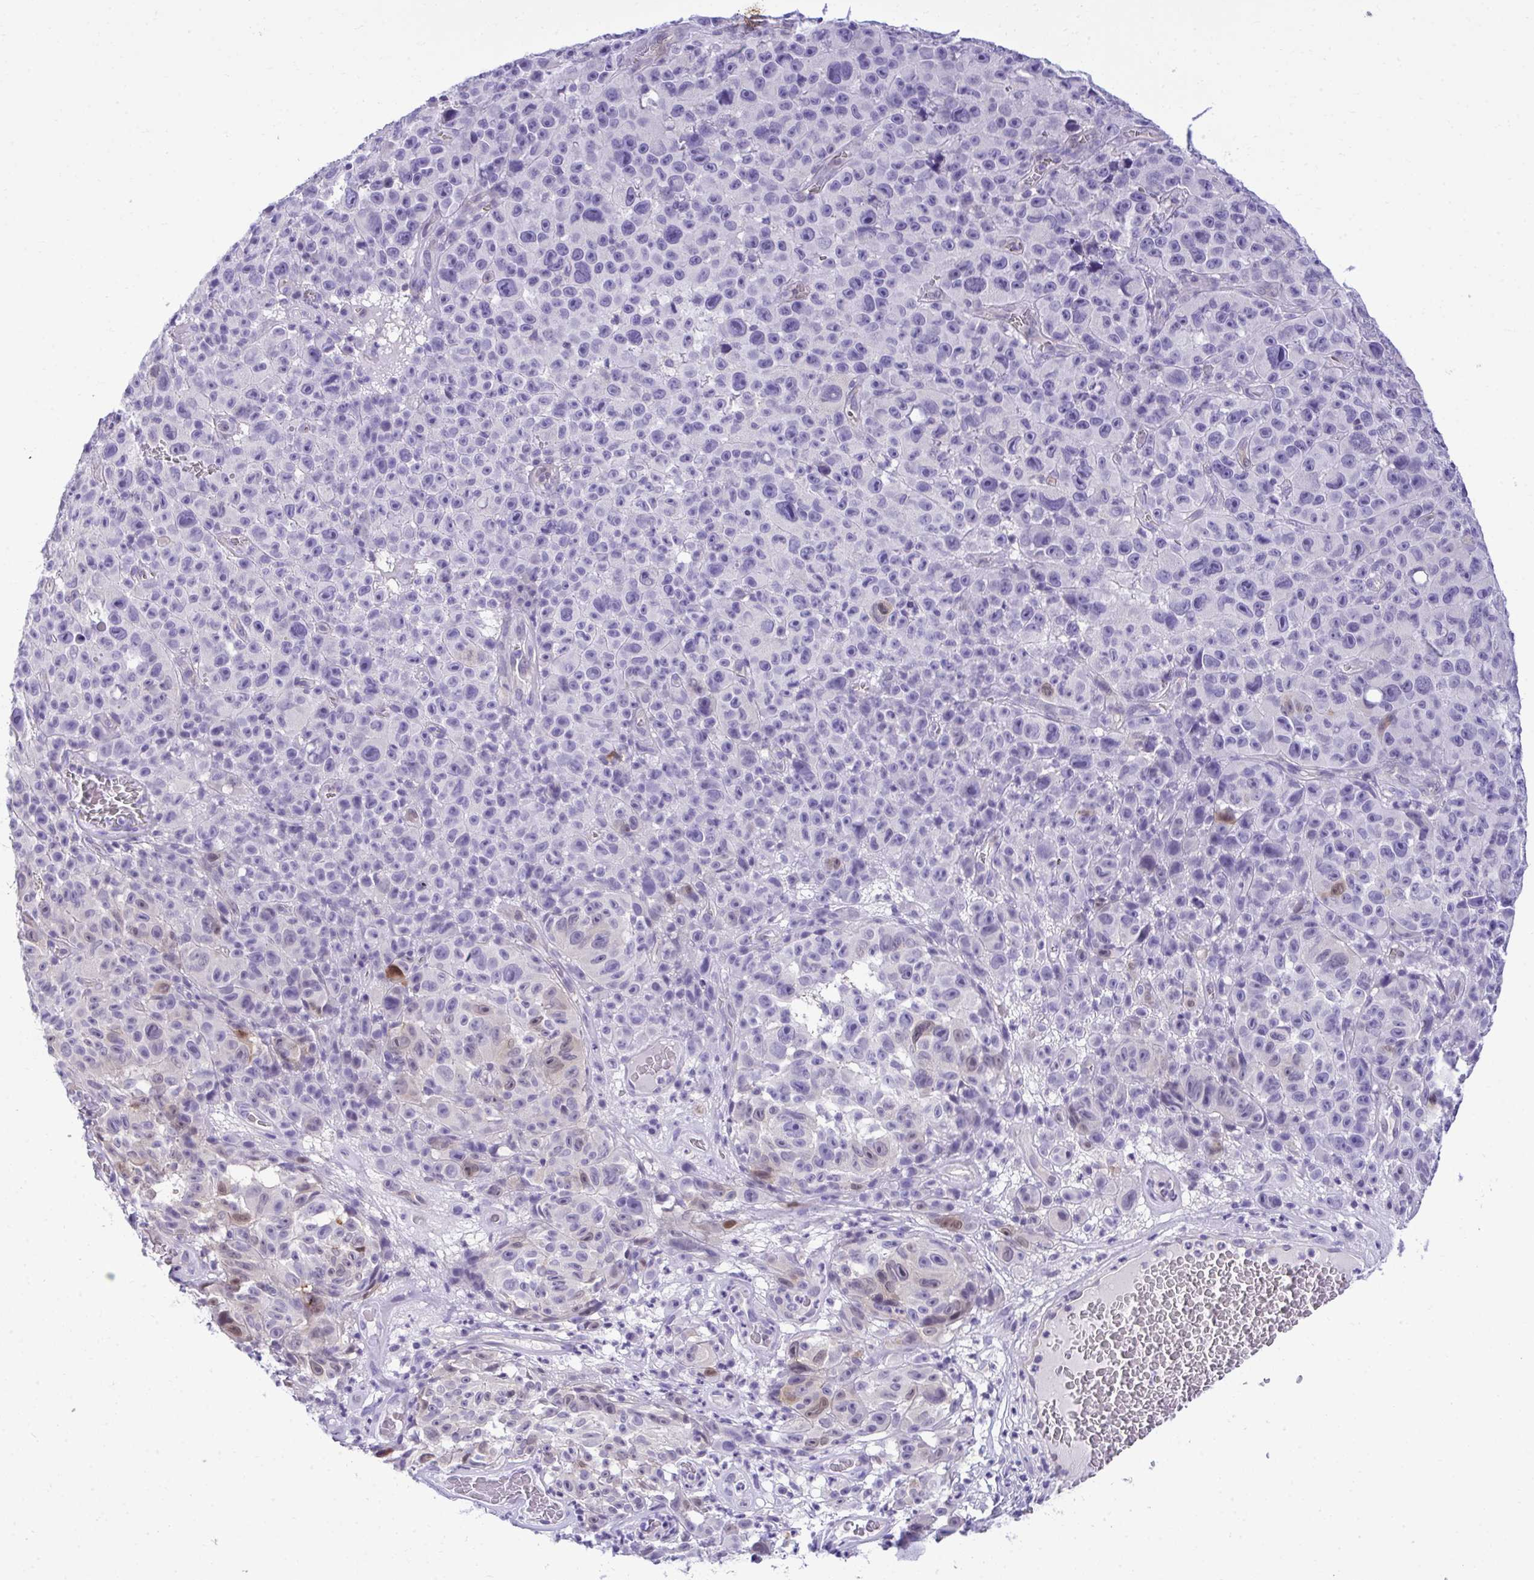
{"staining": {"intensity": "negative", "quantity": "none", "location": "none"}, "tissue": "melanoma", "cell_type": "Tumor cells", "image_type": "cancer", "snomed": [{"axis": "morphology", "description": "Malignant melanoma, NOS"}, {"axis": "topography", "description": "Skin"}], "caption": "A photomicrograph of human malignant melanoma is negative for staining in tumor cells.", "gene": "PGM2L1", "patient": {"sex": "female", "age": 82}}